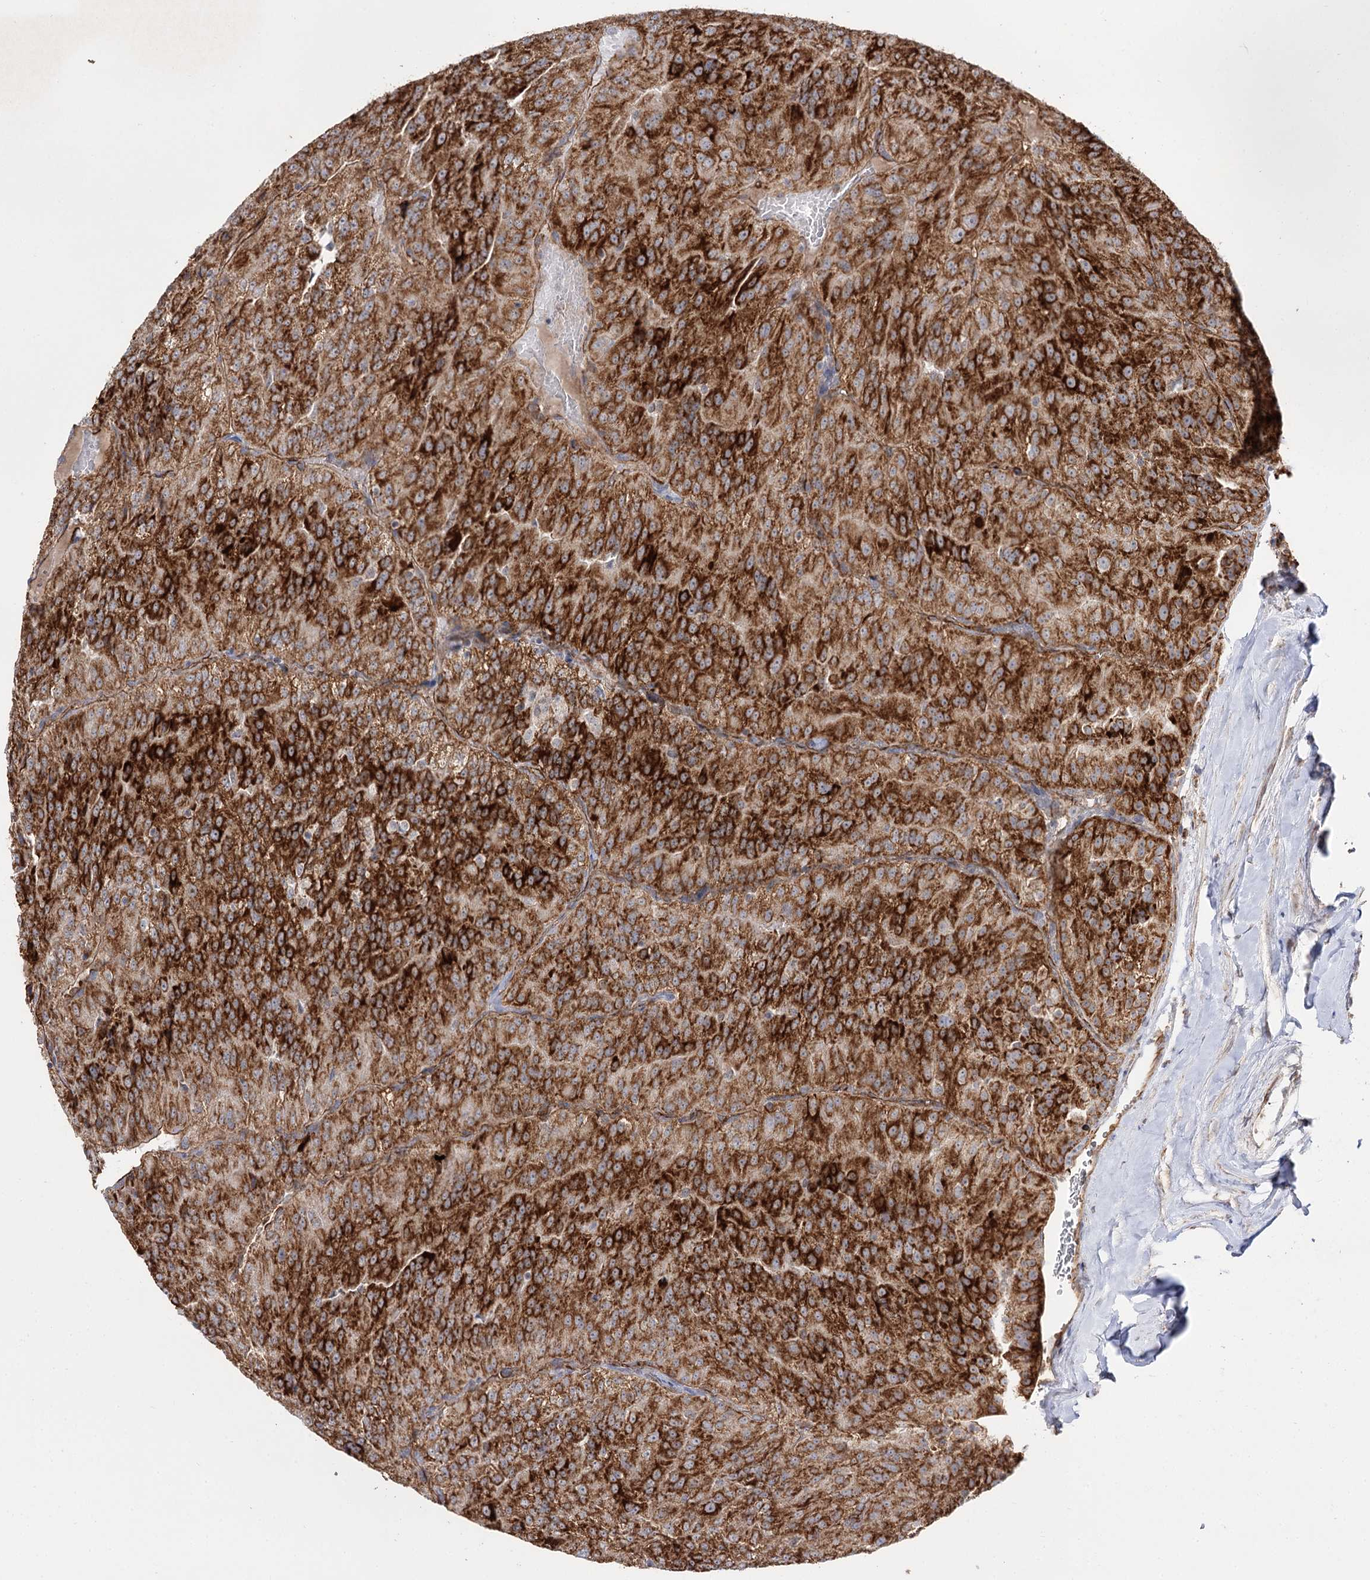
{"staining": {"intensity": "strong", "quantity": ">75%", "location": "cytoplasmic/membranous"}, "tissue": "renal cancer", "cell_type": "Tumor cells", "image_type": "cancer", "snomed": [{"axis": "morphology", "description": "Adenocarcinoma, NOS"}, {"axis": "topography", "description": "Kidney"}], "caption": "A histopathology image of human renal cancer stained for a protein exhibits strong cytoplasmic/membranous brown staining in tumor cells.", "gene": "CBR4", "patient": {"sex": "female", "age": 63}}